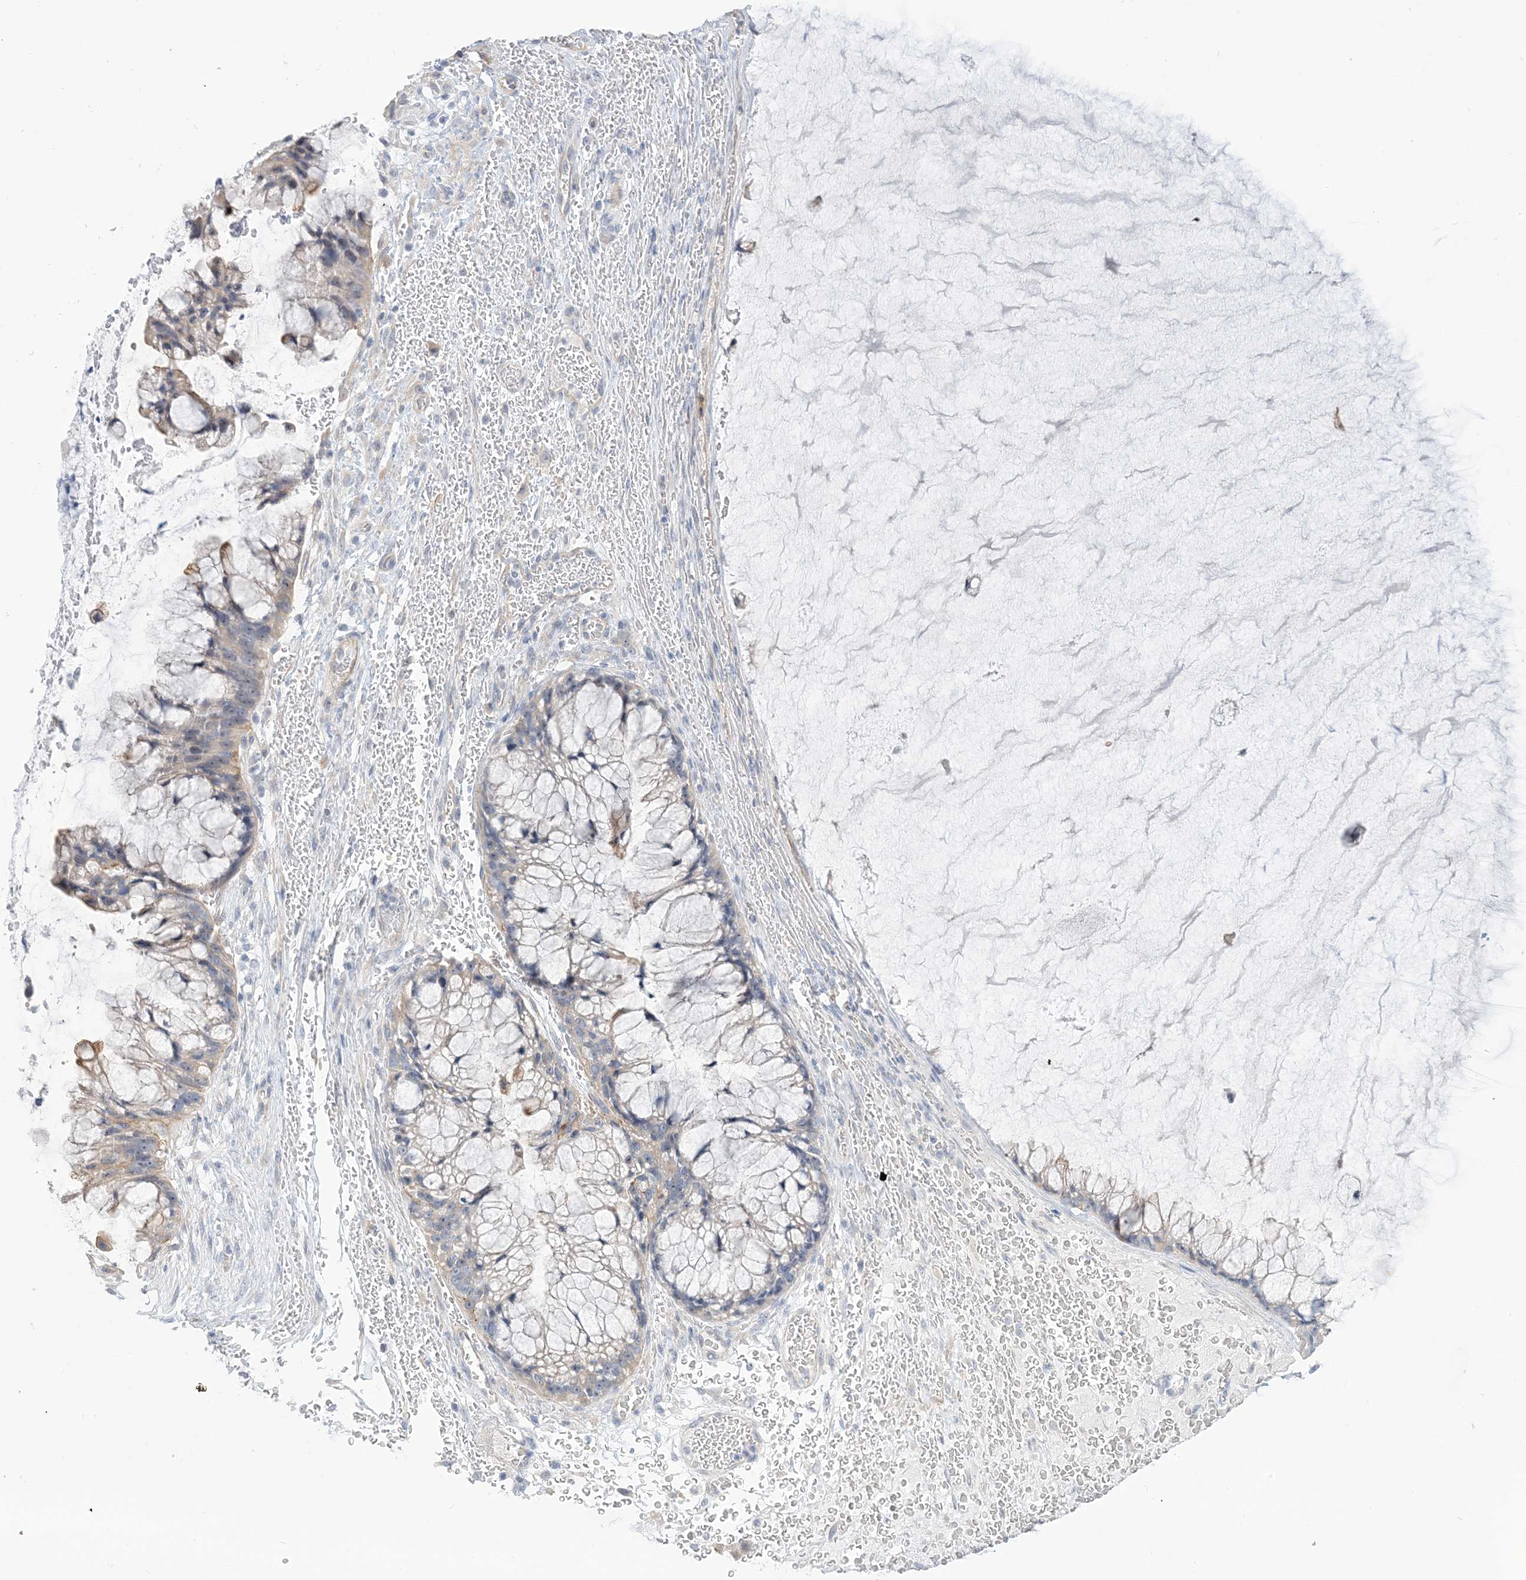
{"staining": {"intensity": "weak", "quantity": "<25%", "location": "cytoplasmic/membranous"}, "tissue": "ovarian cancer", "cell_type": "Tumor cells", "image_type": "cancer", "snomed": [{"axis": "morphology", "description": "Cystadenocarcinoma, mucinous, NOS"}, {"axis": "topography", "description": "Ovary"}], "caption": "This is an immunohistochemistry (IHC) micrograph of ovarian cancer. There is no positivity in tumor cells.", "gene": "IL36B", "patient": {"sex": "female", "age": 37}}